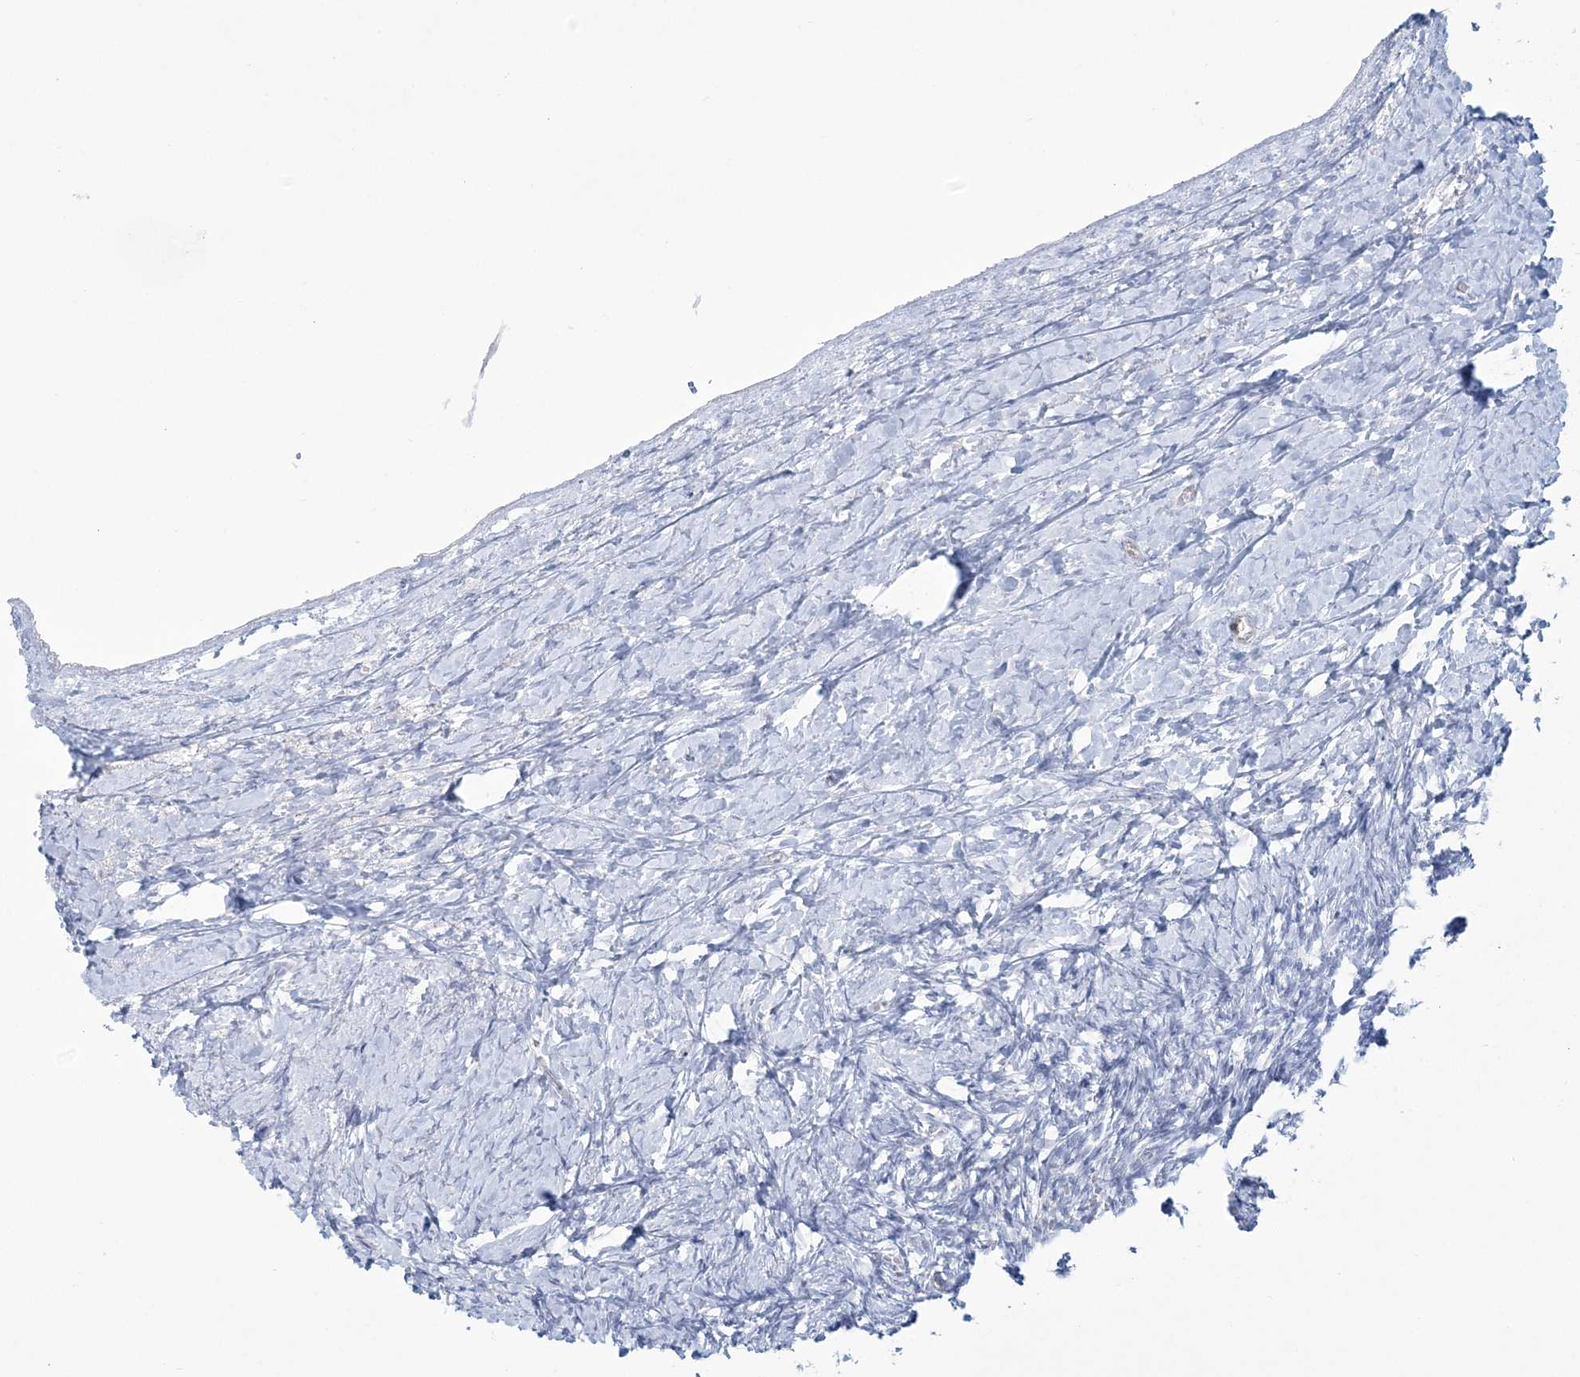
{"staining": {"intensity": "negative", "quantity": "none", "location": "none"}, "tissue": "ovary", "cell_type": "Follicle cells", "image_type": "normal", "snomed": [{"axis": "morphology", "description": "Normal tissue, NOS"}, {"axis": "morphology", "description": "Developmental malformation"}, {"axis": "topography", "description": "Ovary"}], "caption": "Follicle cells are negative for protein expression in benign human ovary. (Stains: DAB immunohistochemistry (IHC) with hematoxylin counter stain, Microscopy: brightfield microscopy at high magnification).", "gene": "ENSG00000288637", "patient": {"sex": "female", "age": 39}}